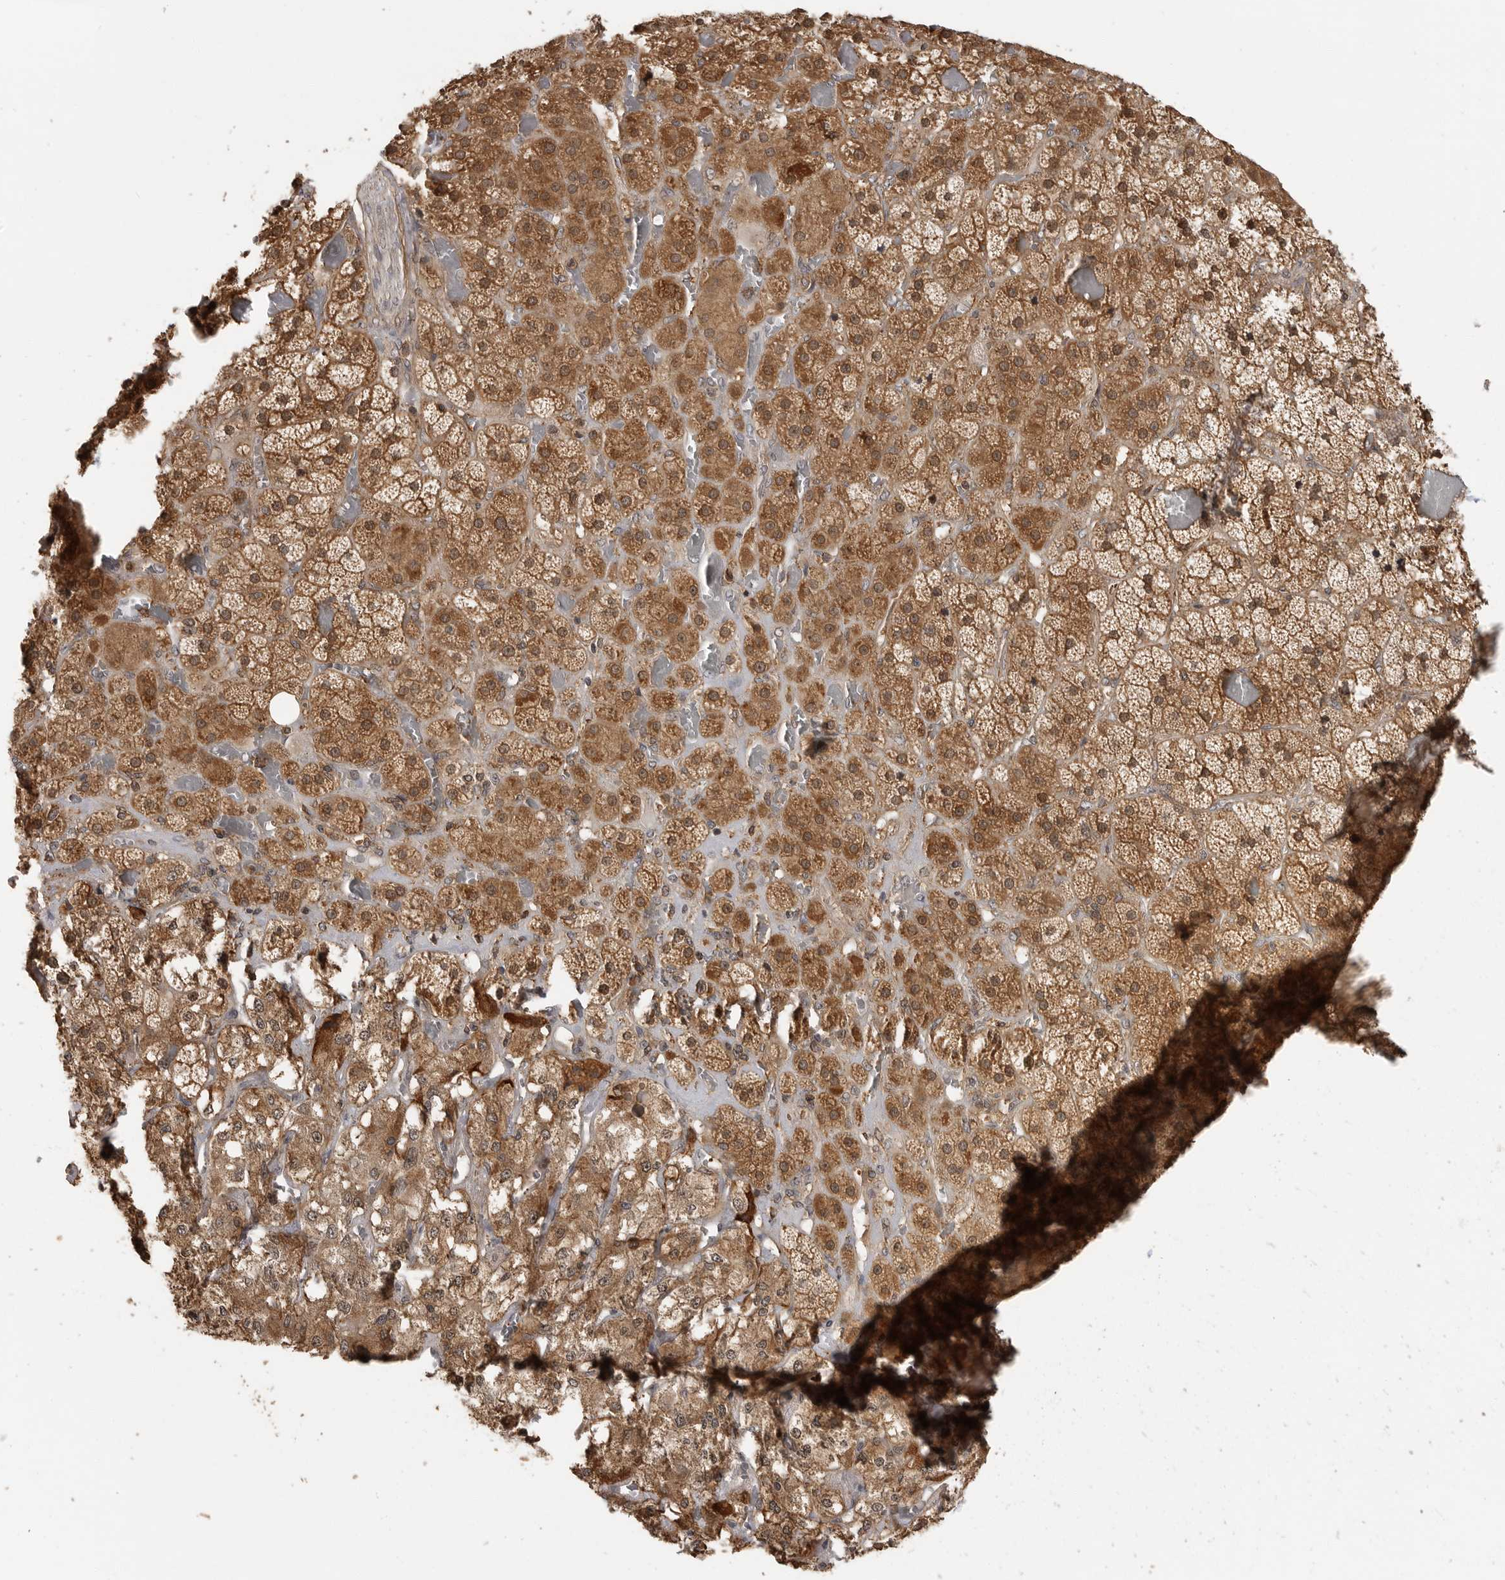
{"staining": {"intensity": "moderate", "quantity": ">75%", "location": "cytoplasmic/membranous,nuclear"}, "tissue": "adrenal gland", "cell_type": "Glandular cells", "image_type": "normal", "snomed": [{"axis": "morphology", "description": "Normal tissue, NOS"}, {"axis": "topography", "description": "Adrenal gland"}], "caption": "Human adrenal gland stained with a brown dye shows moderate cytoplasmic/membranous,nuclear positive expression in about >75% of glandular cells.", "gene": "ERN1", "patient": {"sex": "male", "age": 57}}